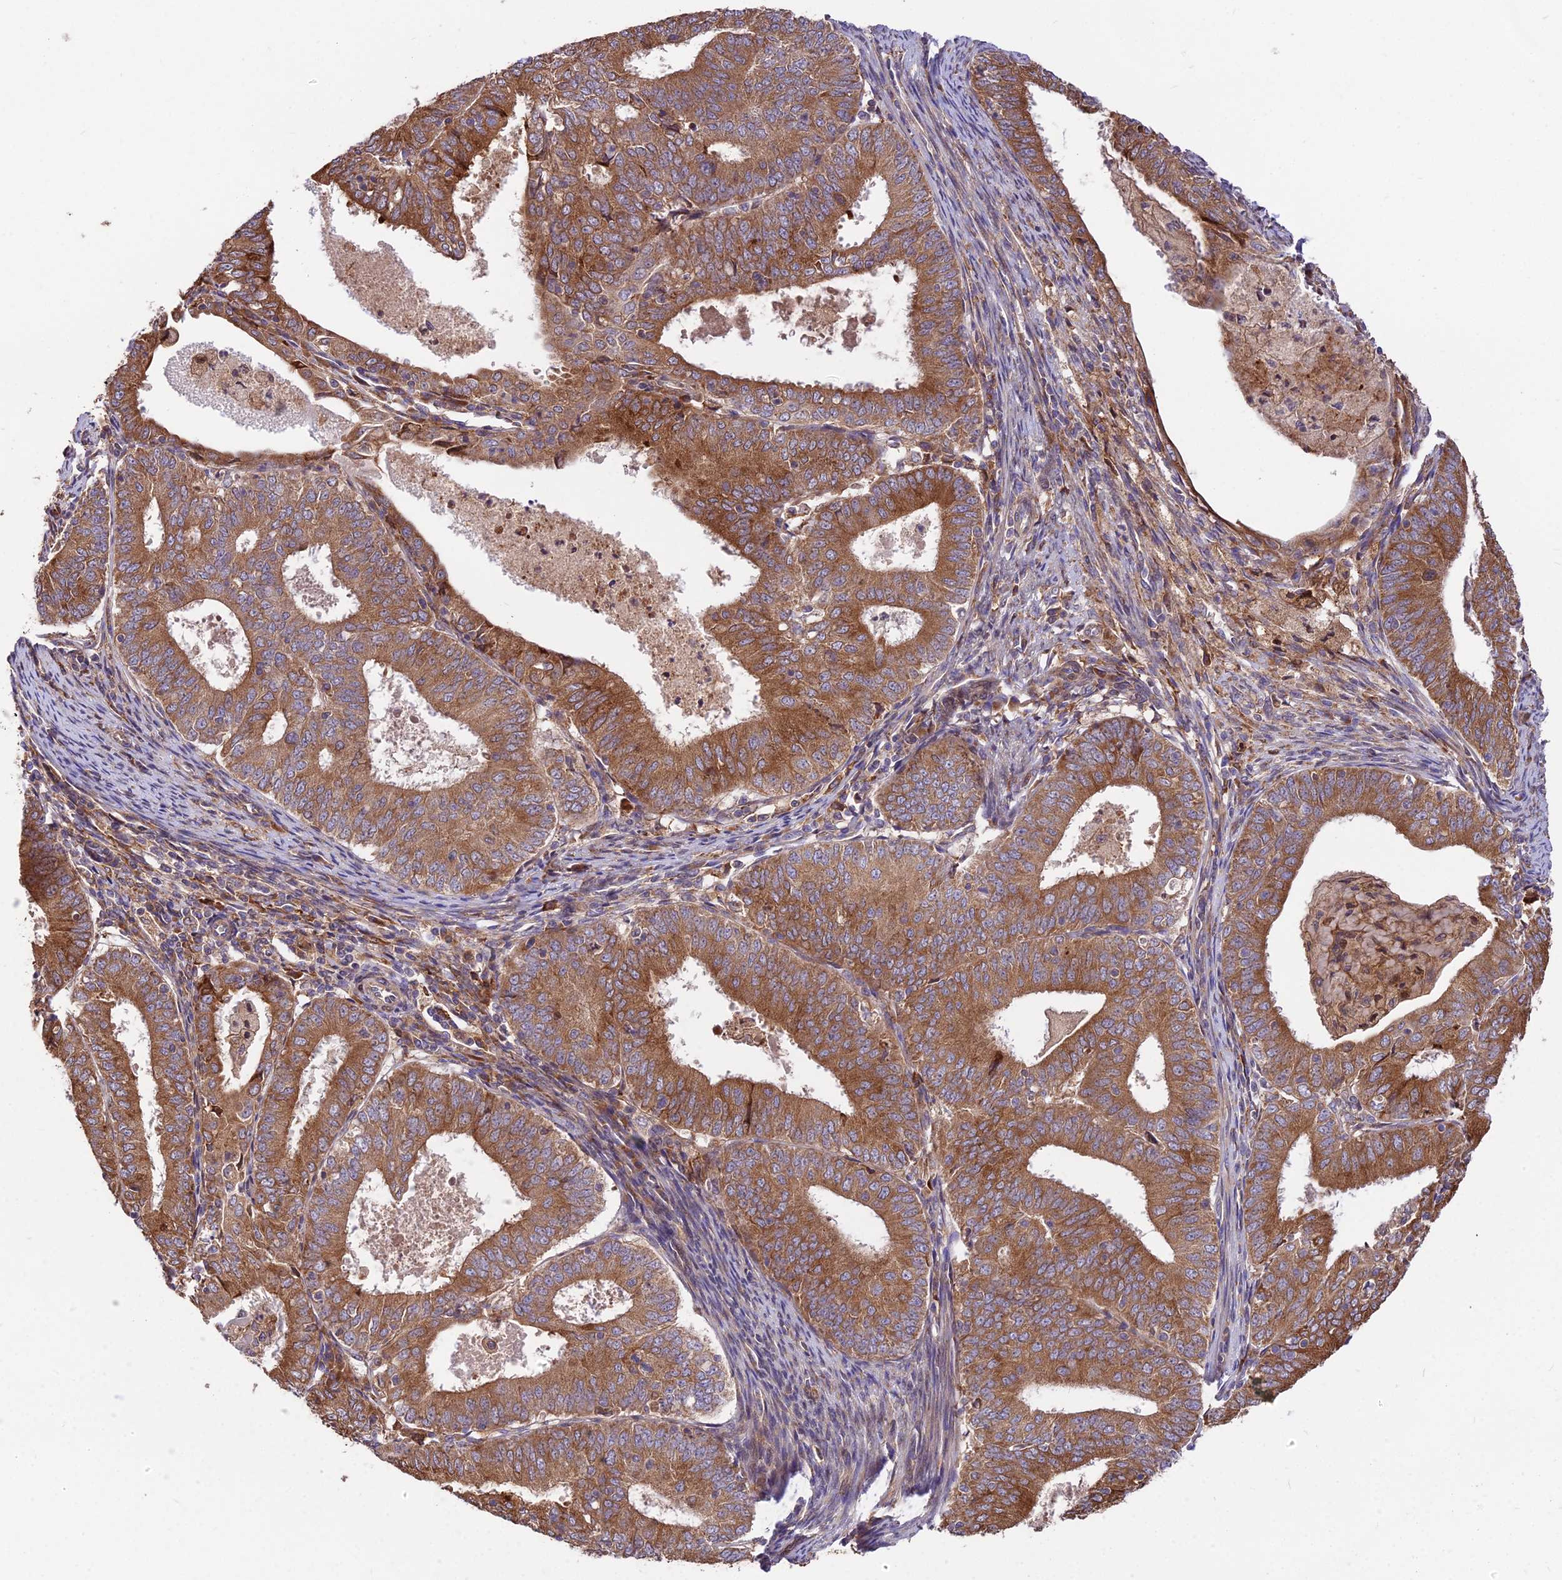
{"staining": {"intensity": "strong", "quantity": ">75%", "location": "cytoplasmic/membranous"}, "tissue": "endometrial cancer", "cell_type": "Tumor cells", "image_type": "cancer", "snomed": [{"axis": "morphology", "description": "Adenocarcinoma, NOS"}, {"axis": "topography", "description": "Endometrium"}], "caption": "Endometrial cancer (adenocarcinoma) stained for a protein (brown) exhibits strong cytoplasmic/membranous positive staining in about >75% of tumor cells.", "gene": "ROCK1", "patient": {"sex": "female", "age": 57}}